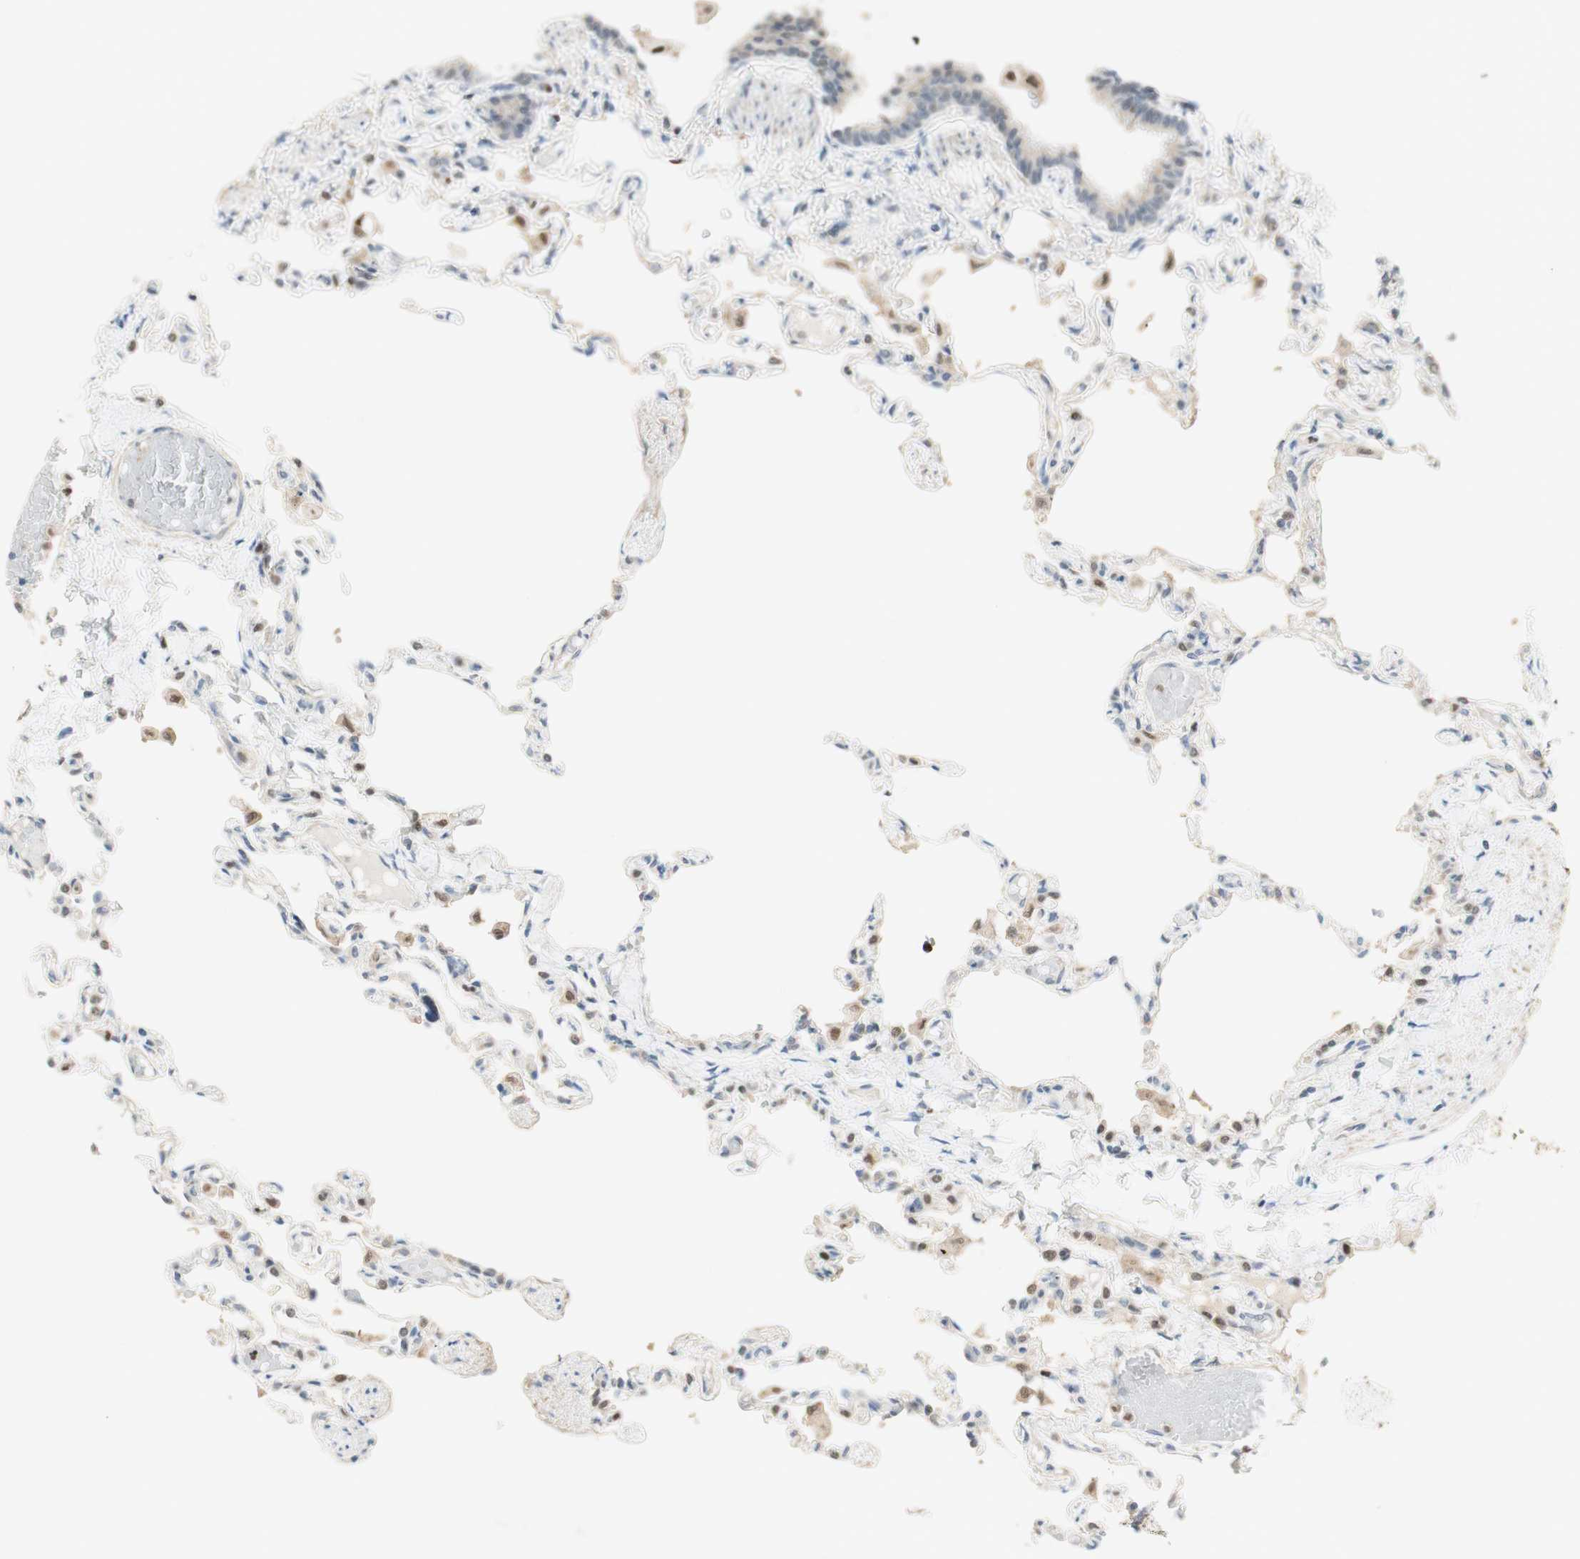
{"staining": {"intensity": "weak", "quantity": "25%-75%", "location": "cytoplasmic/membranous,nuclear"}, "tissue": "lung", "cell_type": "Alveolar cells", "image_type": "normal", "snomed": [{"axis": "morphology", "description": "Normal tissue, NOS"}, {"axis": "topography", "description": "Lung"}], "caption": "Protein expression analysis of normal lung displays weak cytoplasmic/membranous,nuclear positivity in about 25%-75% of alveolar cells.", "gene": "RFNG", "patient": {"sex": "male", "age": 21}}